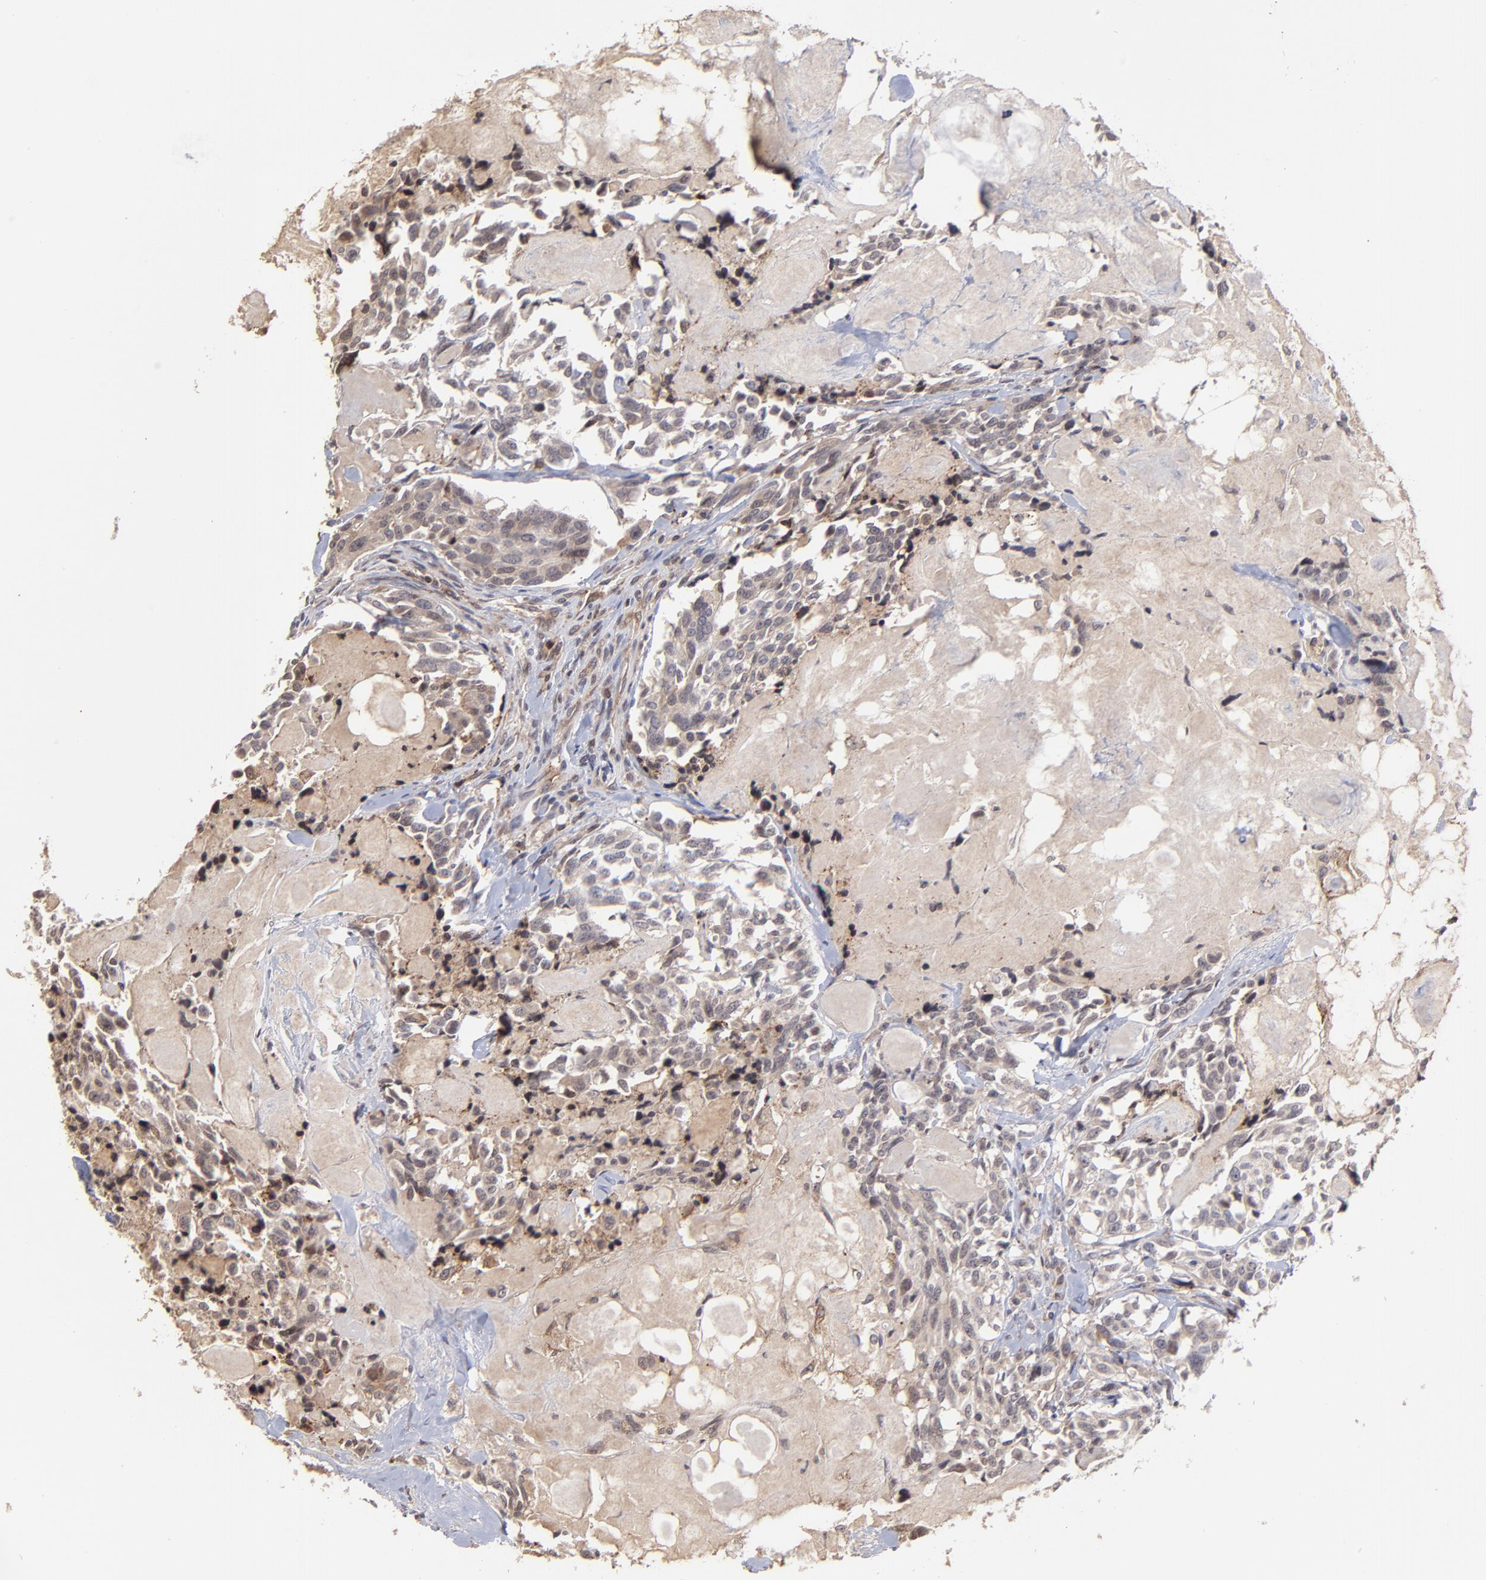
{"staining": {"intensity": "moderate", "quantity": "25%-75%", "location": "cytoplasmic/membranous"}, "tissue": "thyroid cancer", "cell_type": "Tumor cells", "image_type": "cancer", "snomed": [{"axis": "morphology", "description": "Carcinoma, NOS"}, {"axis": "morphology", "description": "Carcinoid, malignant, NOS"}, {"axis": "topography", "description": "Thyroid gland"}], "caption": "Immunohistochemistry (DAB (3,3'-diaminobenzidine)) staining of thyroid malignant carcinoid reveals moderate cytoplasmic/membranous protein positivity in about 25%-75% of tumor cells.", "gene": "UBE2L6", "patient": {"sex": "male", "age": 33}}